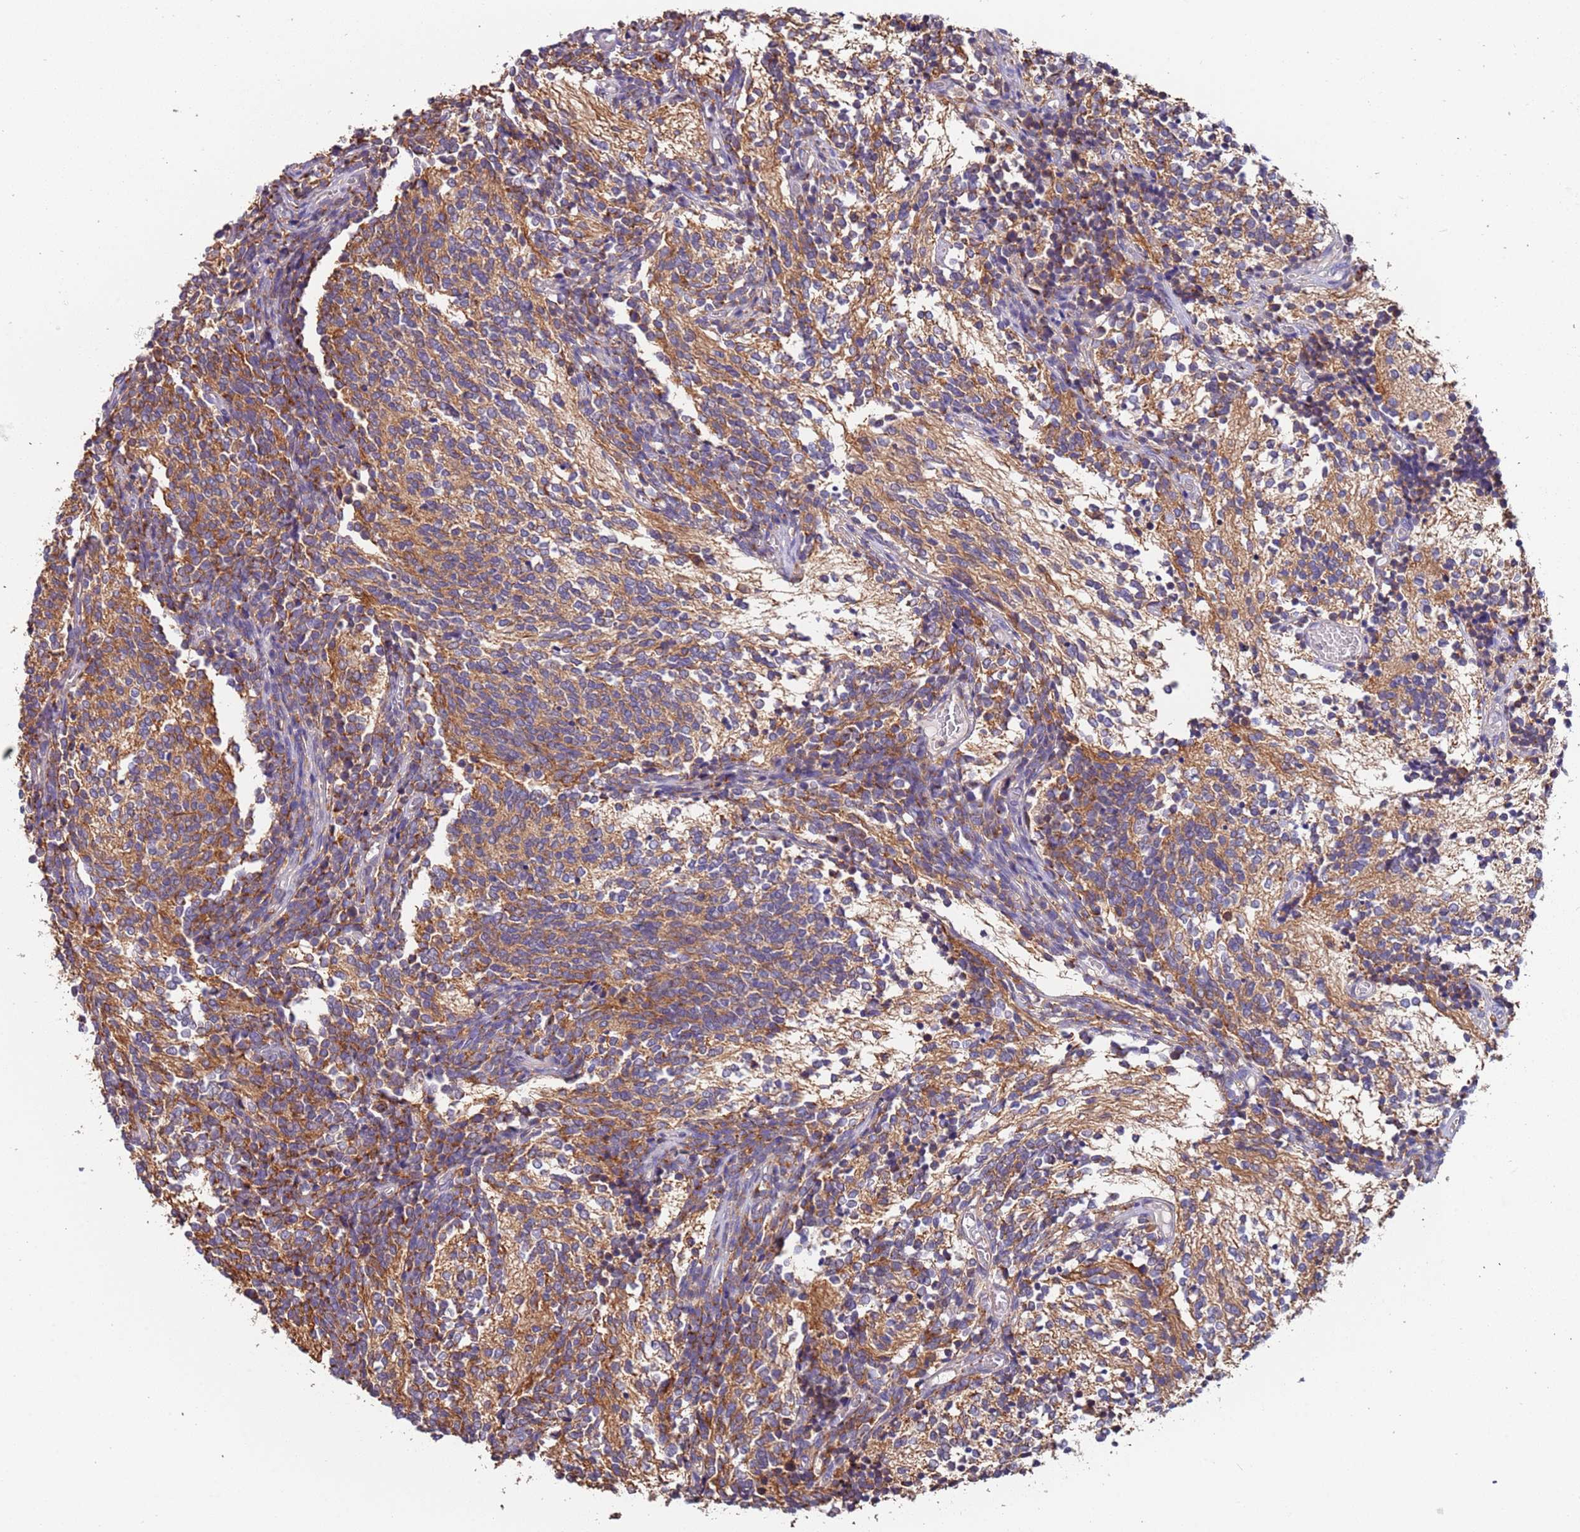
{"staining": {"intensity": "moderate", "quantity": ">75%", "location": "cytoplasmic/membranous"}, "tissue": "glioma", "cell_type": "Tumor cells", "image_type": "cancer", "snomed": [{"axis": "morphology", "description": "Glioma, malignant, Low grade"}, {"axis": "topography", "description": "Brain"}], "caption": "A high-resolution image shows IHC staining of glioma, which shows moderate cytoplasmic/membranous positivity in about >75% of tumor cells. (Stains: DAB (3,3'-diaminobenzidine) in brown, nuclei in blue, Microscopy: brightfield microscopy at high magnification).", "gene": "SYT4", "patient": {"sex": "female", "age": 1}}